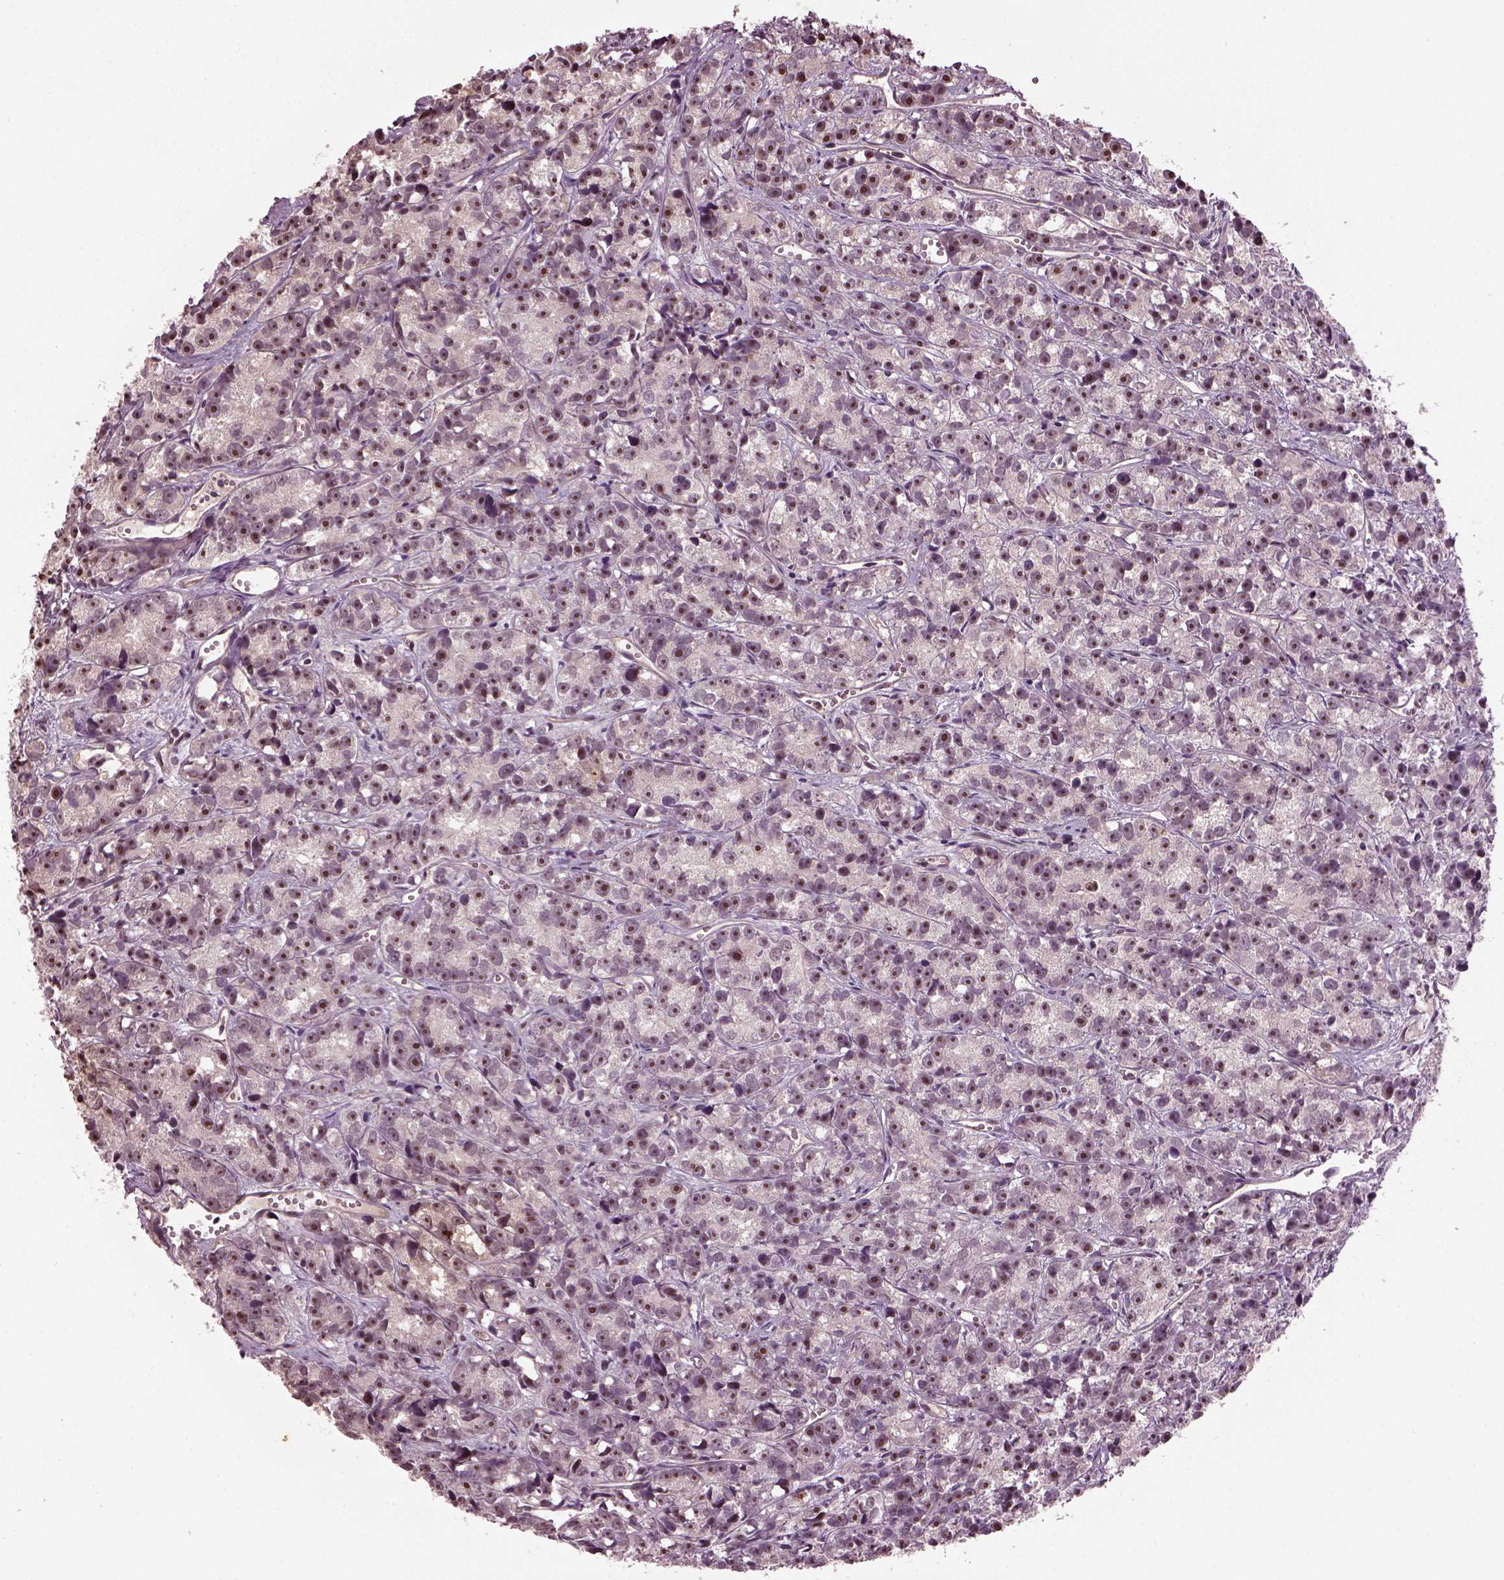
{"staining": {"intensity": "moderate", "quantity": ">75%", "location": "nuclear"}, "tissue": "prostate cancer", "cell_type": "Tumor cells", "image_type": "cancer", "snomed": [{"axis": "morphology", "description": "Adenocarcinoma, High grade"}, {"axis": "topography", "description": "Prostate"}], "caption": "IHC (DAB (3,3'-diaminobenzidine)) staining of human prostate cancer (adenocarcinoma (high-grade)) reveals moderate nuclear protein expression in about >75% of tumor cells.", "gene": "GNRH1", "patient": {"sex": "male", "age": 77}}